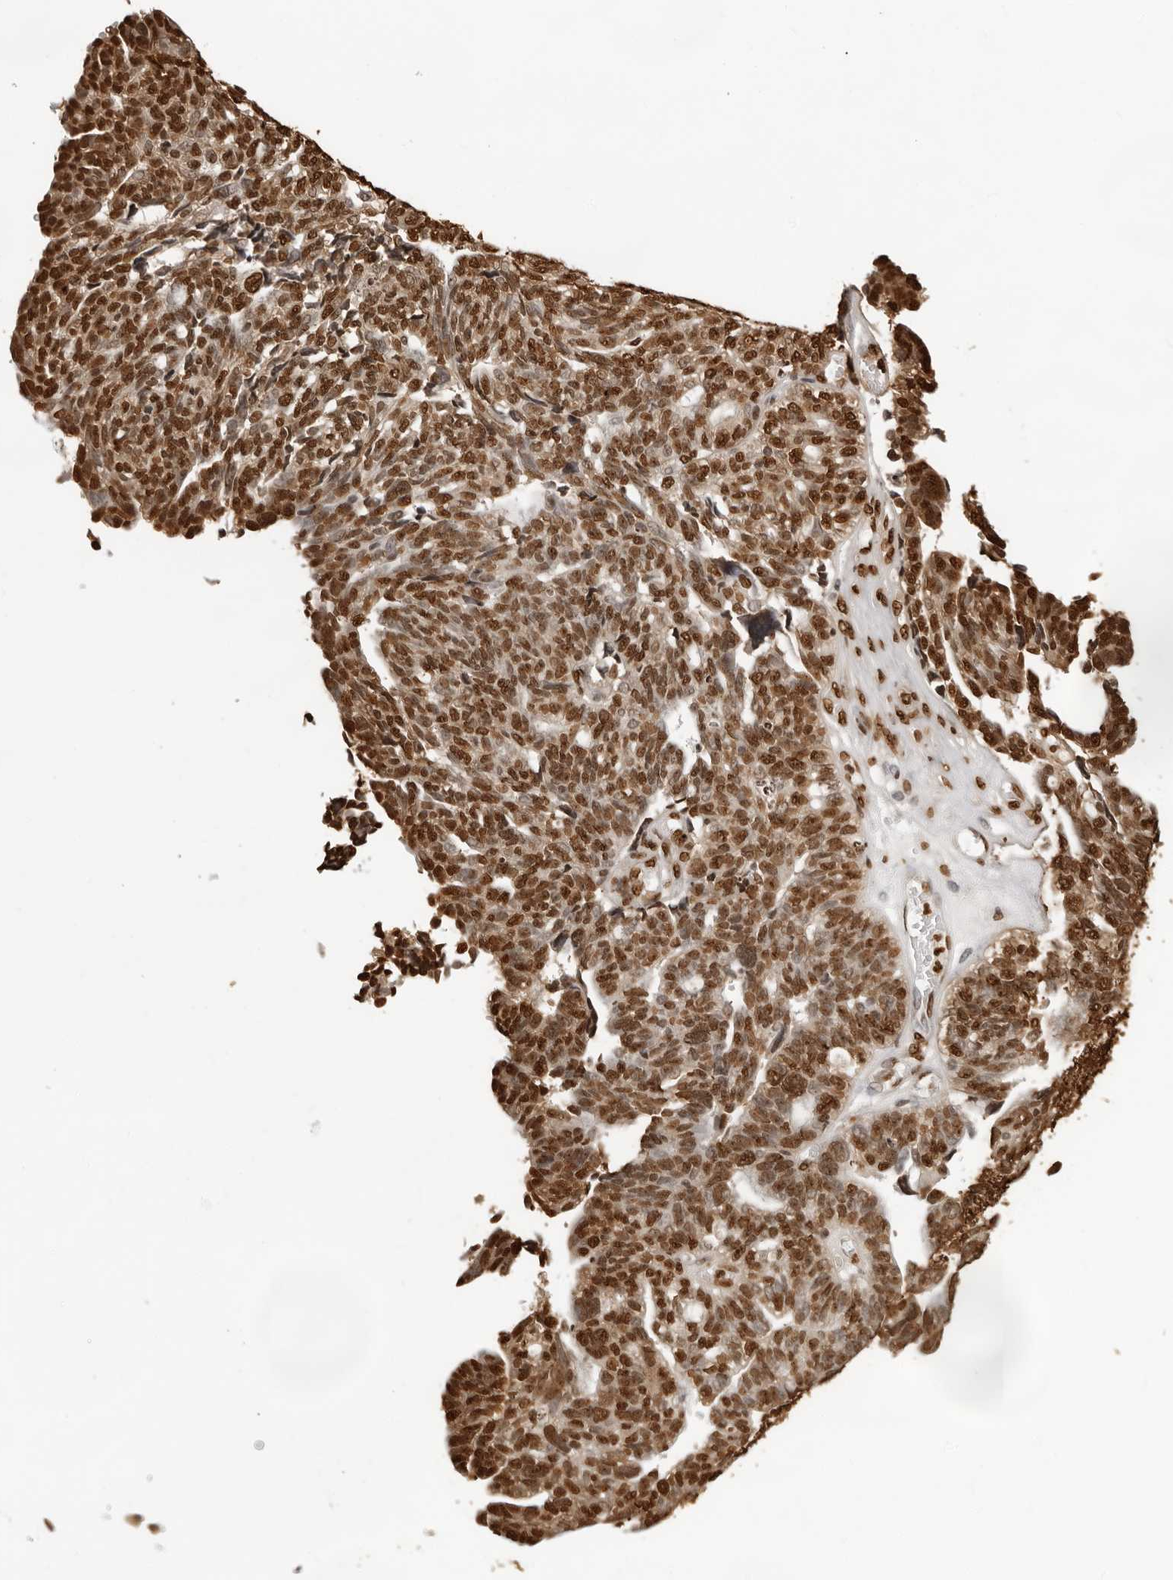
{"staining": {"intensity": "strong", "quantity": ">75%", "location": "nuclear"}, "tissue": "ovarian cancer", "cell_type": "Tumor cells", "image_type": "cancer", "snomed": [{"axis": "morphology", "description": "Cystadenocarcinoma, serous, NOS"}, {"axis": "topography", "description": "Ovary"}], "caption": "An immunohistochemistry (IHC) micrograph of tumor tissue is shown. Protein staining in brown highlights strong nuclear positivity in ovarian cancer (serous cystadenocarcinoma) within tumor cells. Nuclei are stained in blue.", "gene": "ZFP91", "patient": {"sex": "female", "age": 79}}